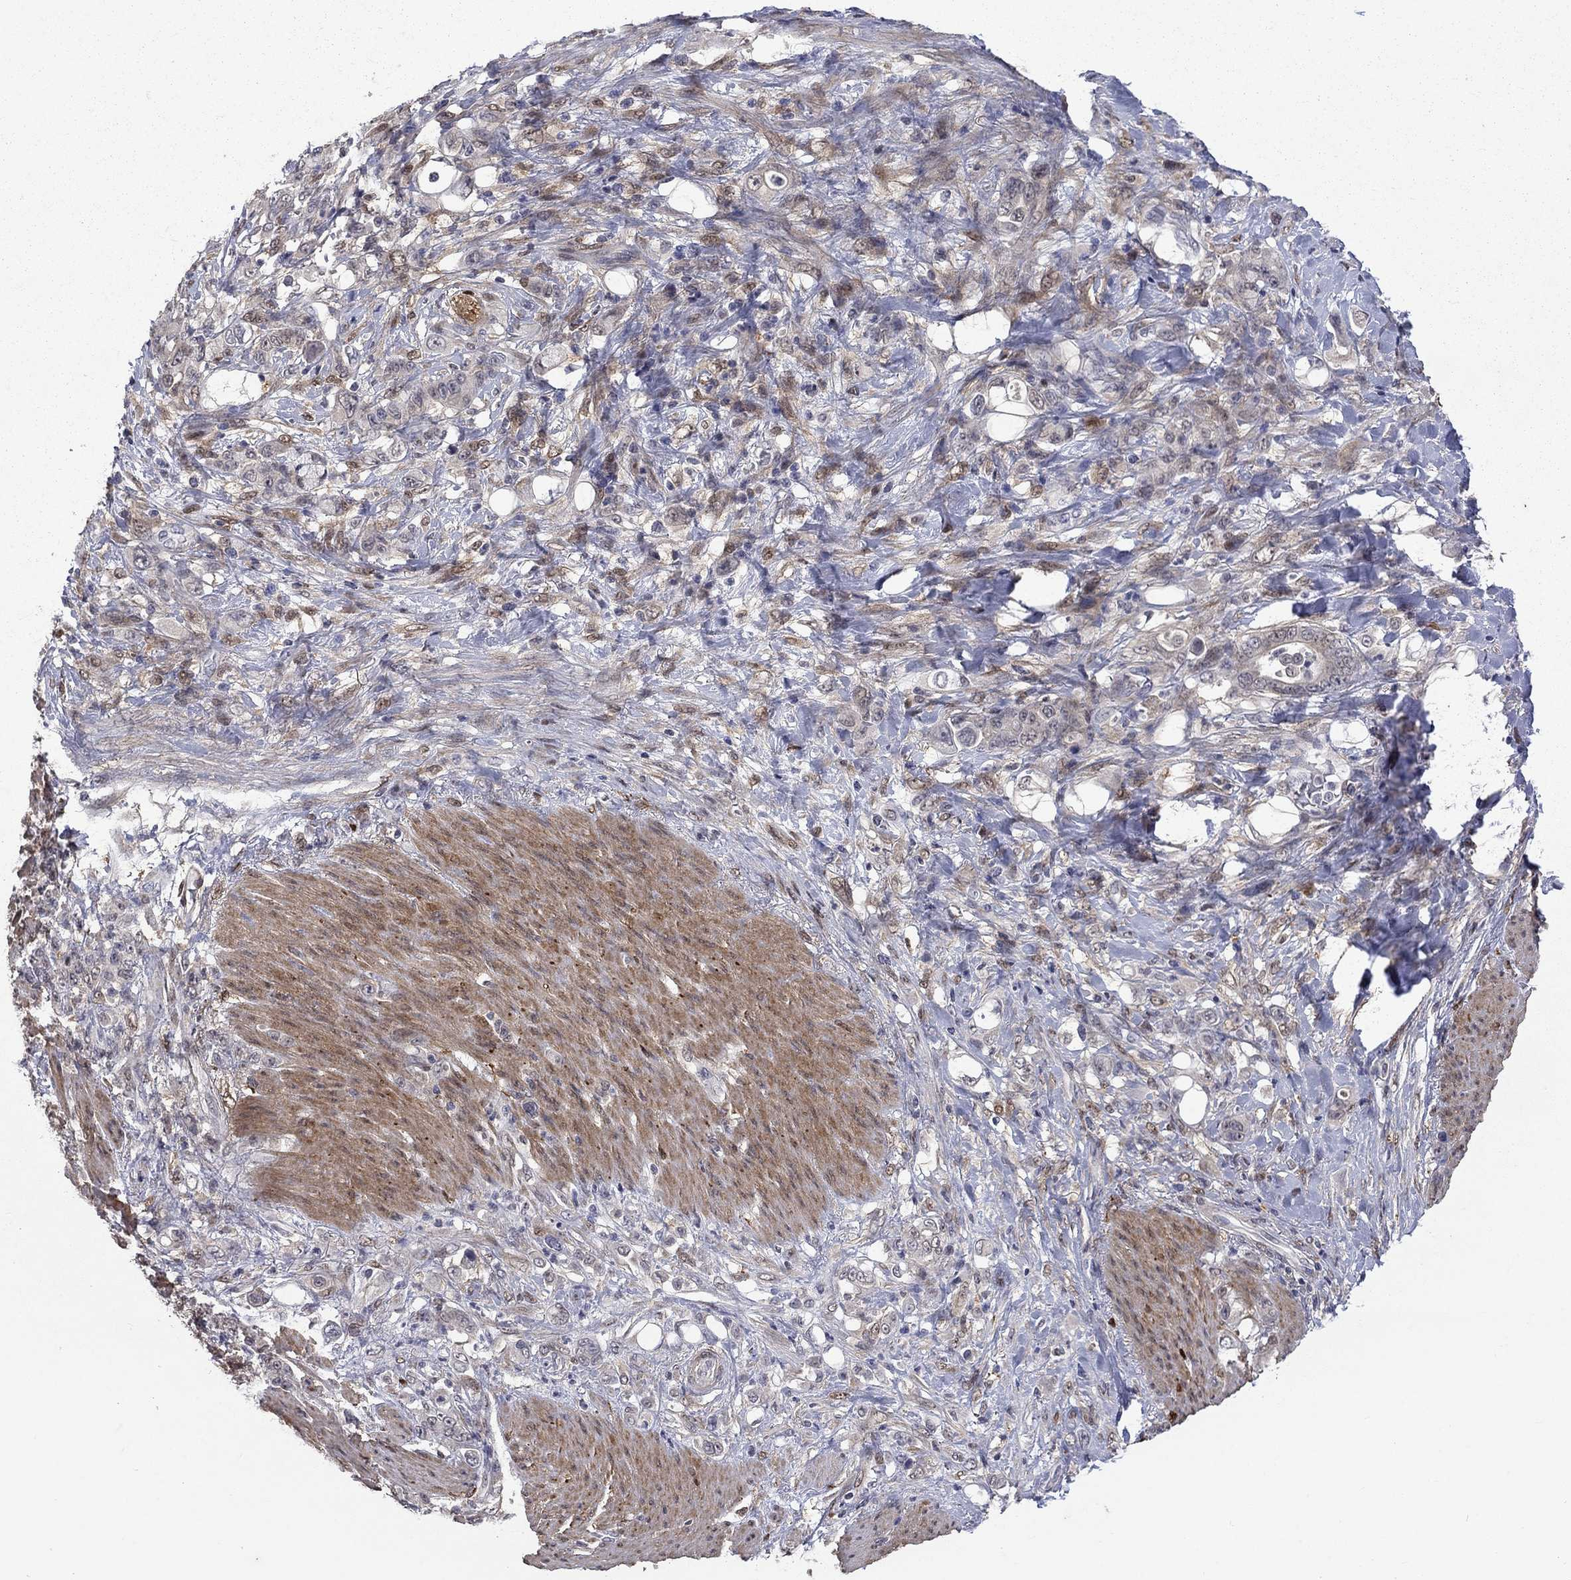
{"staining": {"intensity": "weak", "quantity": "<25%", "location": "cytoplasmic/membranous"}, "tissue": "stomach cancer", "cell_type": "Tumor cells", "image_type": "cancer", "snomed": [{"axis": "morphology", "description": "Adenocarcinoma, NOS"}, {"axis": "topography", "description": "Stomach"}], "caption": "Stomach cancer (adenocarcinoma) stained for a protein using immunohistochemistry (IHC) shows no staining tumor cells.", "gene": "CBR1", "patient": {"sex": "female", "age": 79}}